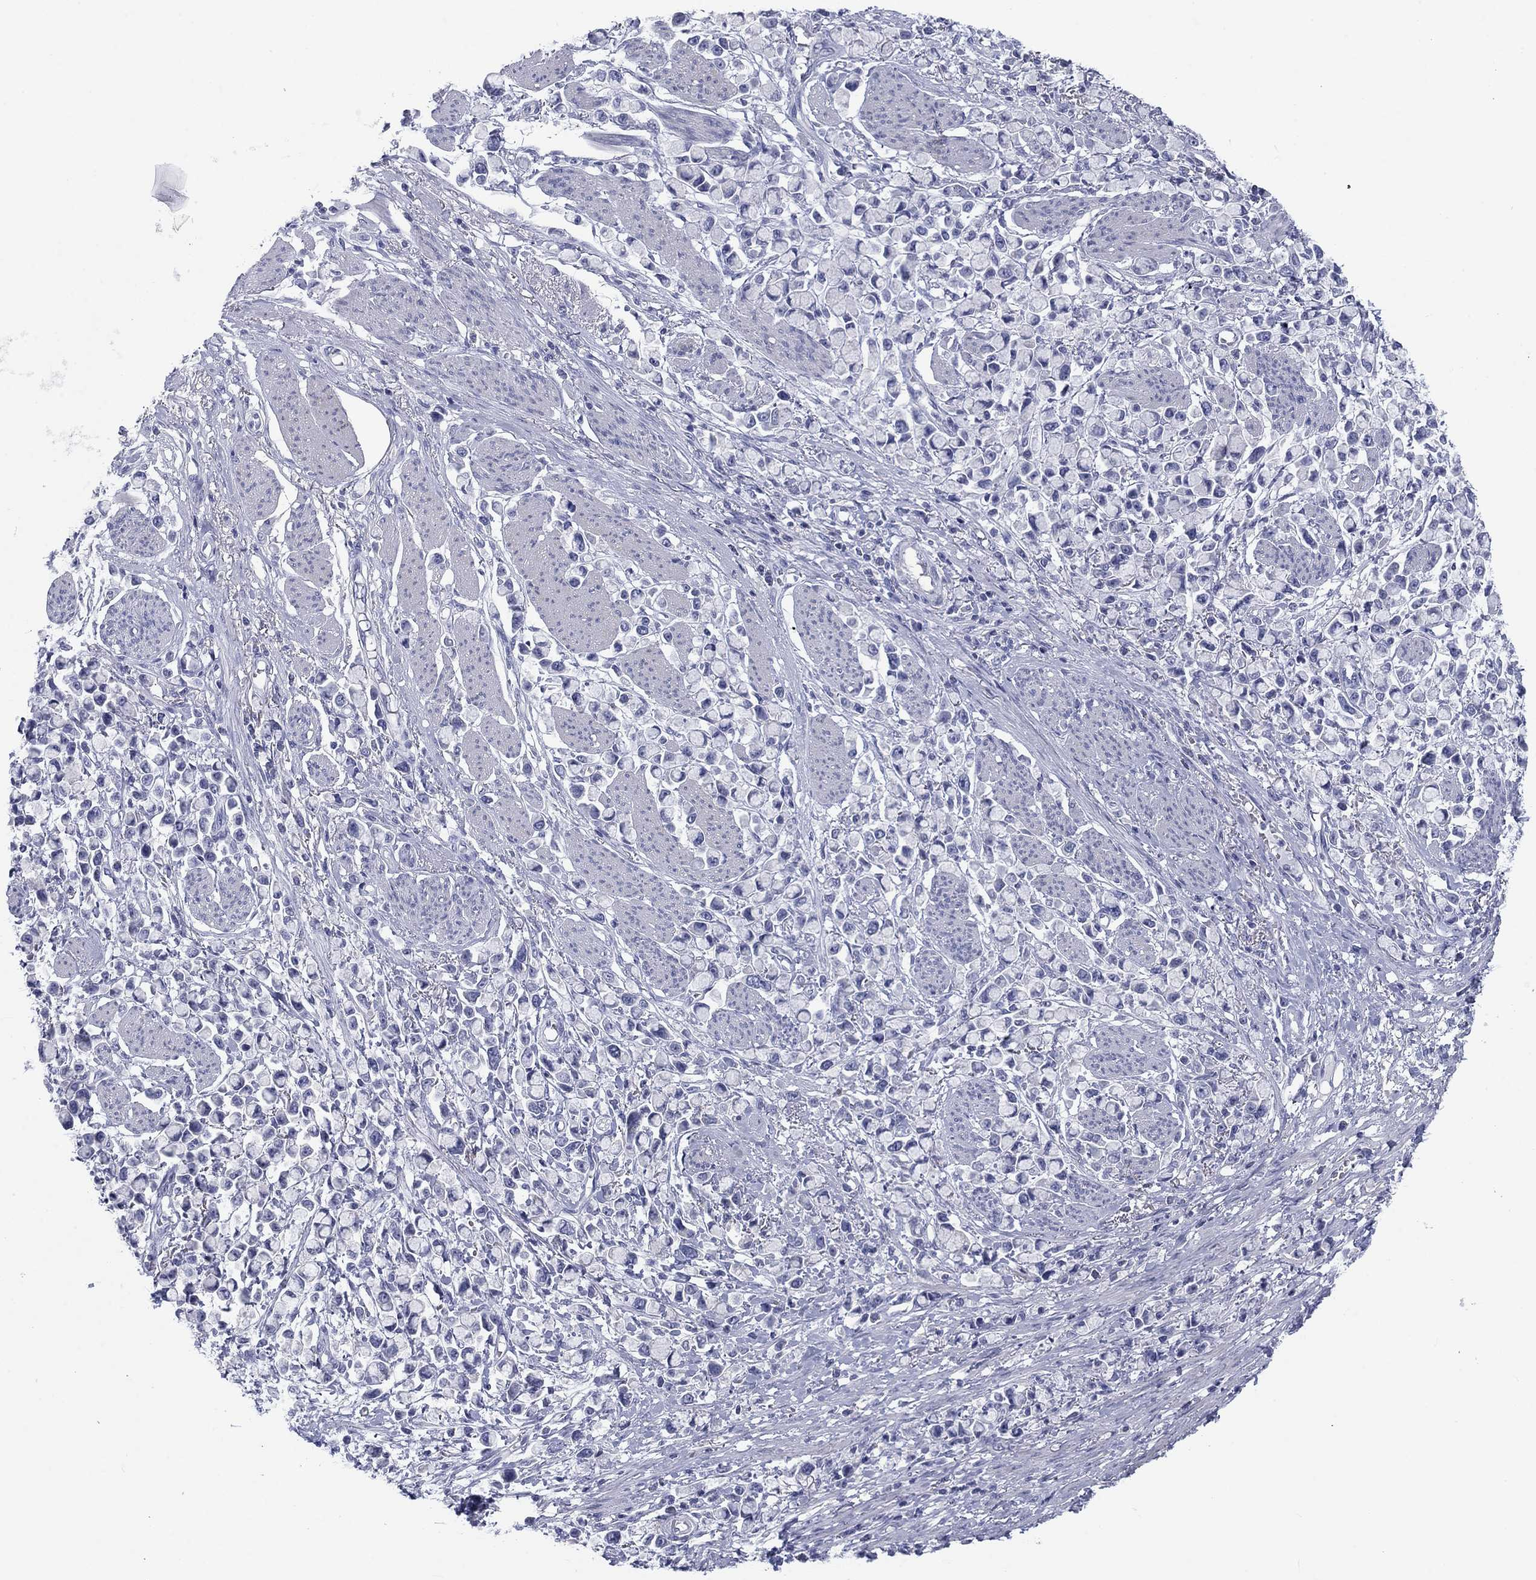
{"staining": {"intensity": "negative", "quantity": "none", "location": "none"}, "tissue": "stomach cancer", "cell_type": "Tumor cells", "image_type": "cancer", "snomed": [{"axis": "morphology", "description": "Adenocarcinoma, NOS"}, {"axis": "topography", "description": "Stomach"}], "caption": "Tumor cells are negative for brown protein staining in stomach cancer (adenocarcinoma).", "gene": "CALB1", "patient": {"sex": "female", "age": 81}}